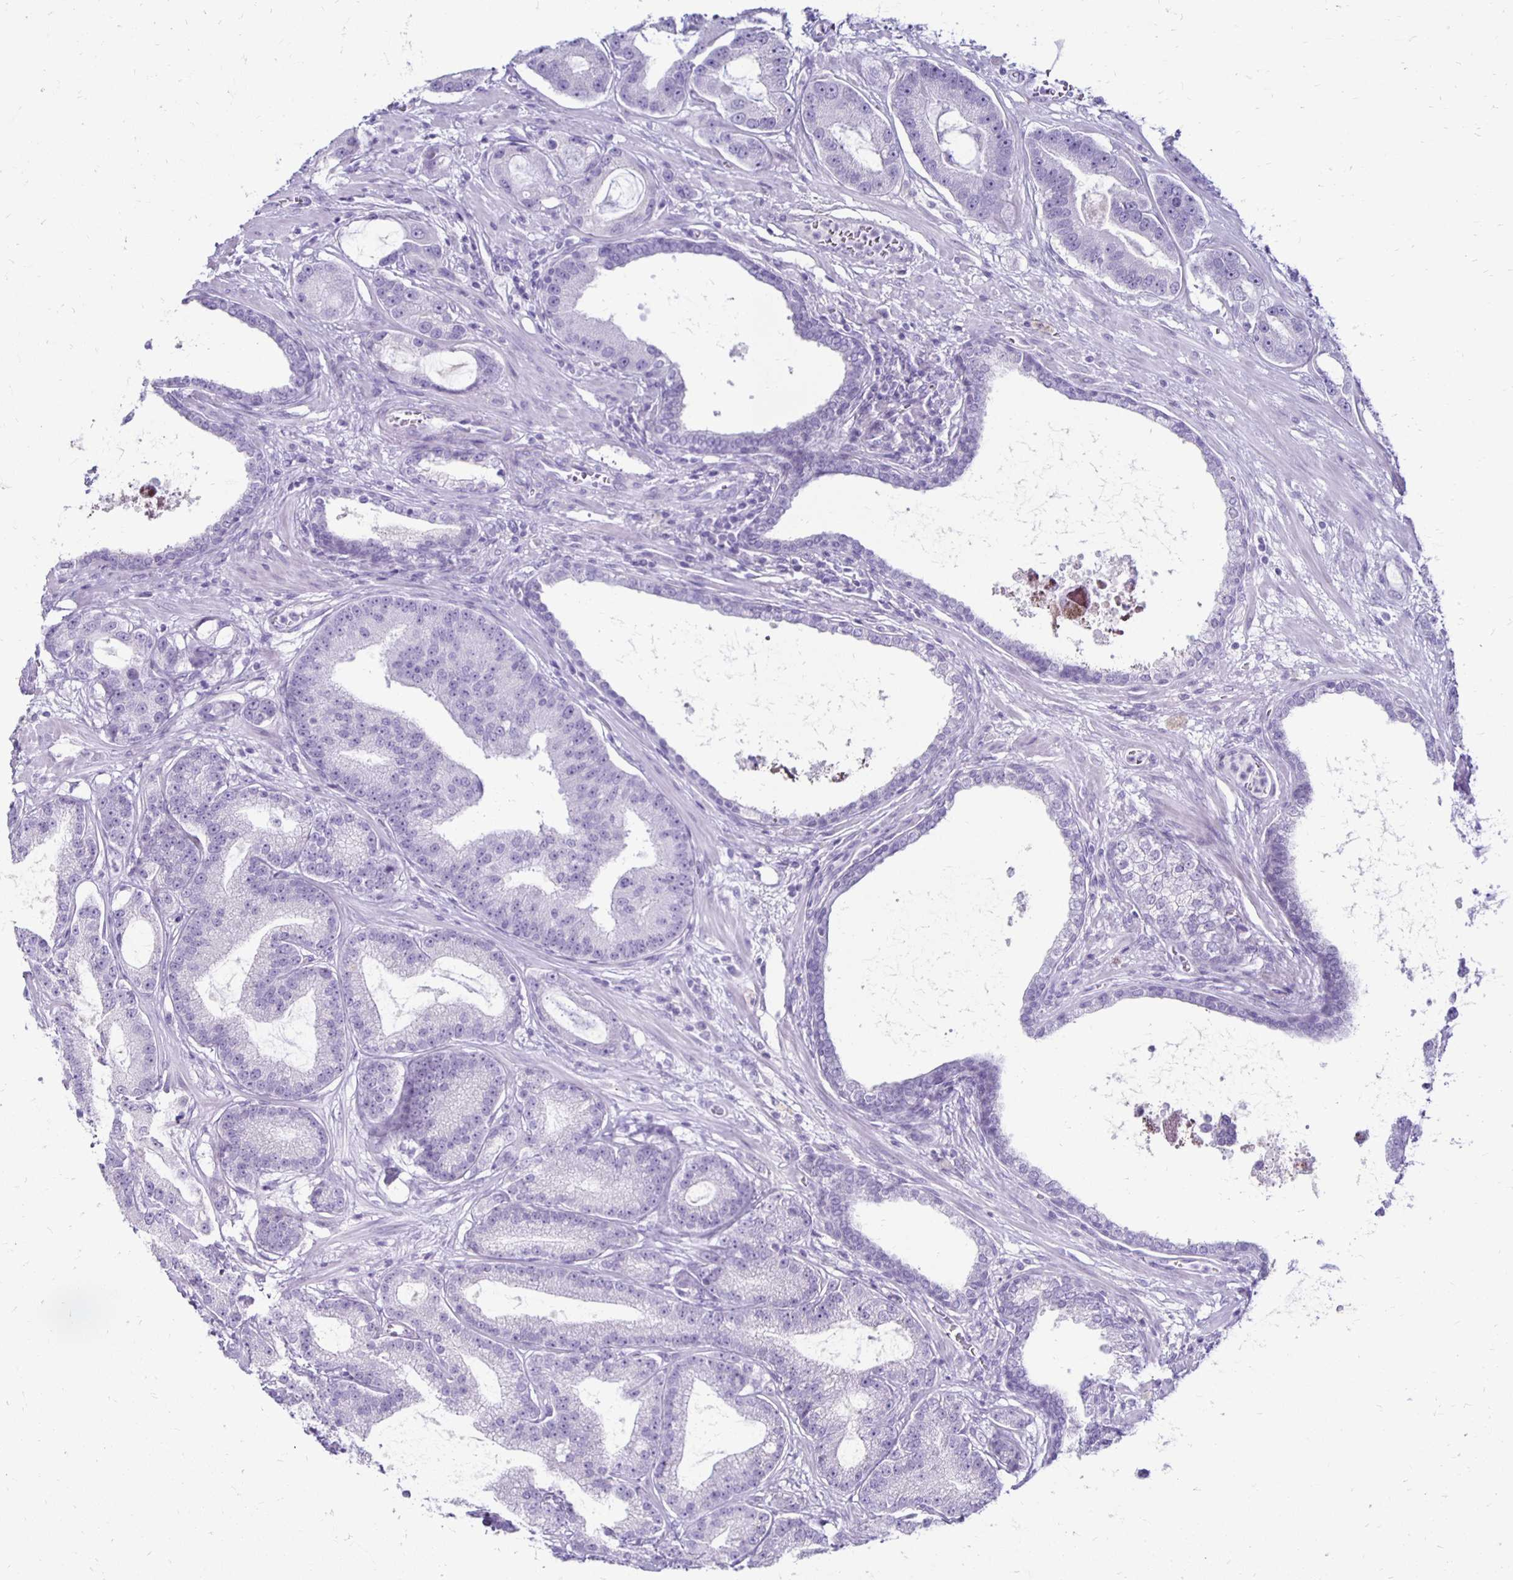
{"staining": {"intensity": "negative", "quantity": "none", "location": "none"}, "tissue": "prostate cancer", "cell_type": "Tumor cells", "image_type": "cancer", "snomed": [{"axis": "morphology", "description": "Adenocarcinoma, High grade"}, {"axis": "topography", "description": "Prostate"}], "caption": "The image demonstrates no staining of tumor cells in prostate cancer (high-grade adenocarcinoma).", "gene": "RYR1", "patient": {"sex": "male", "age": 65}}